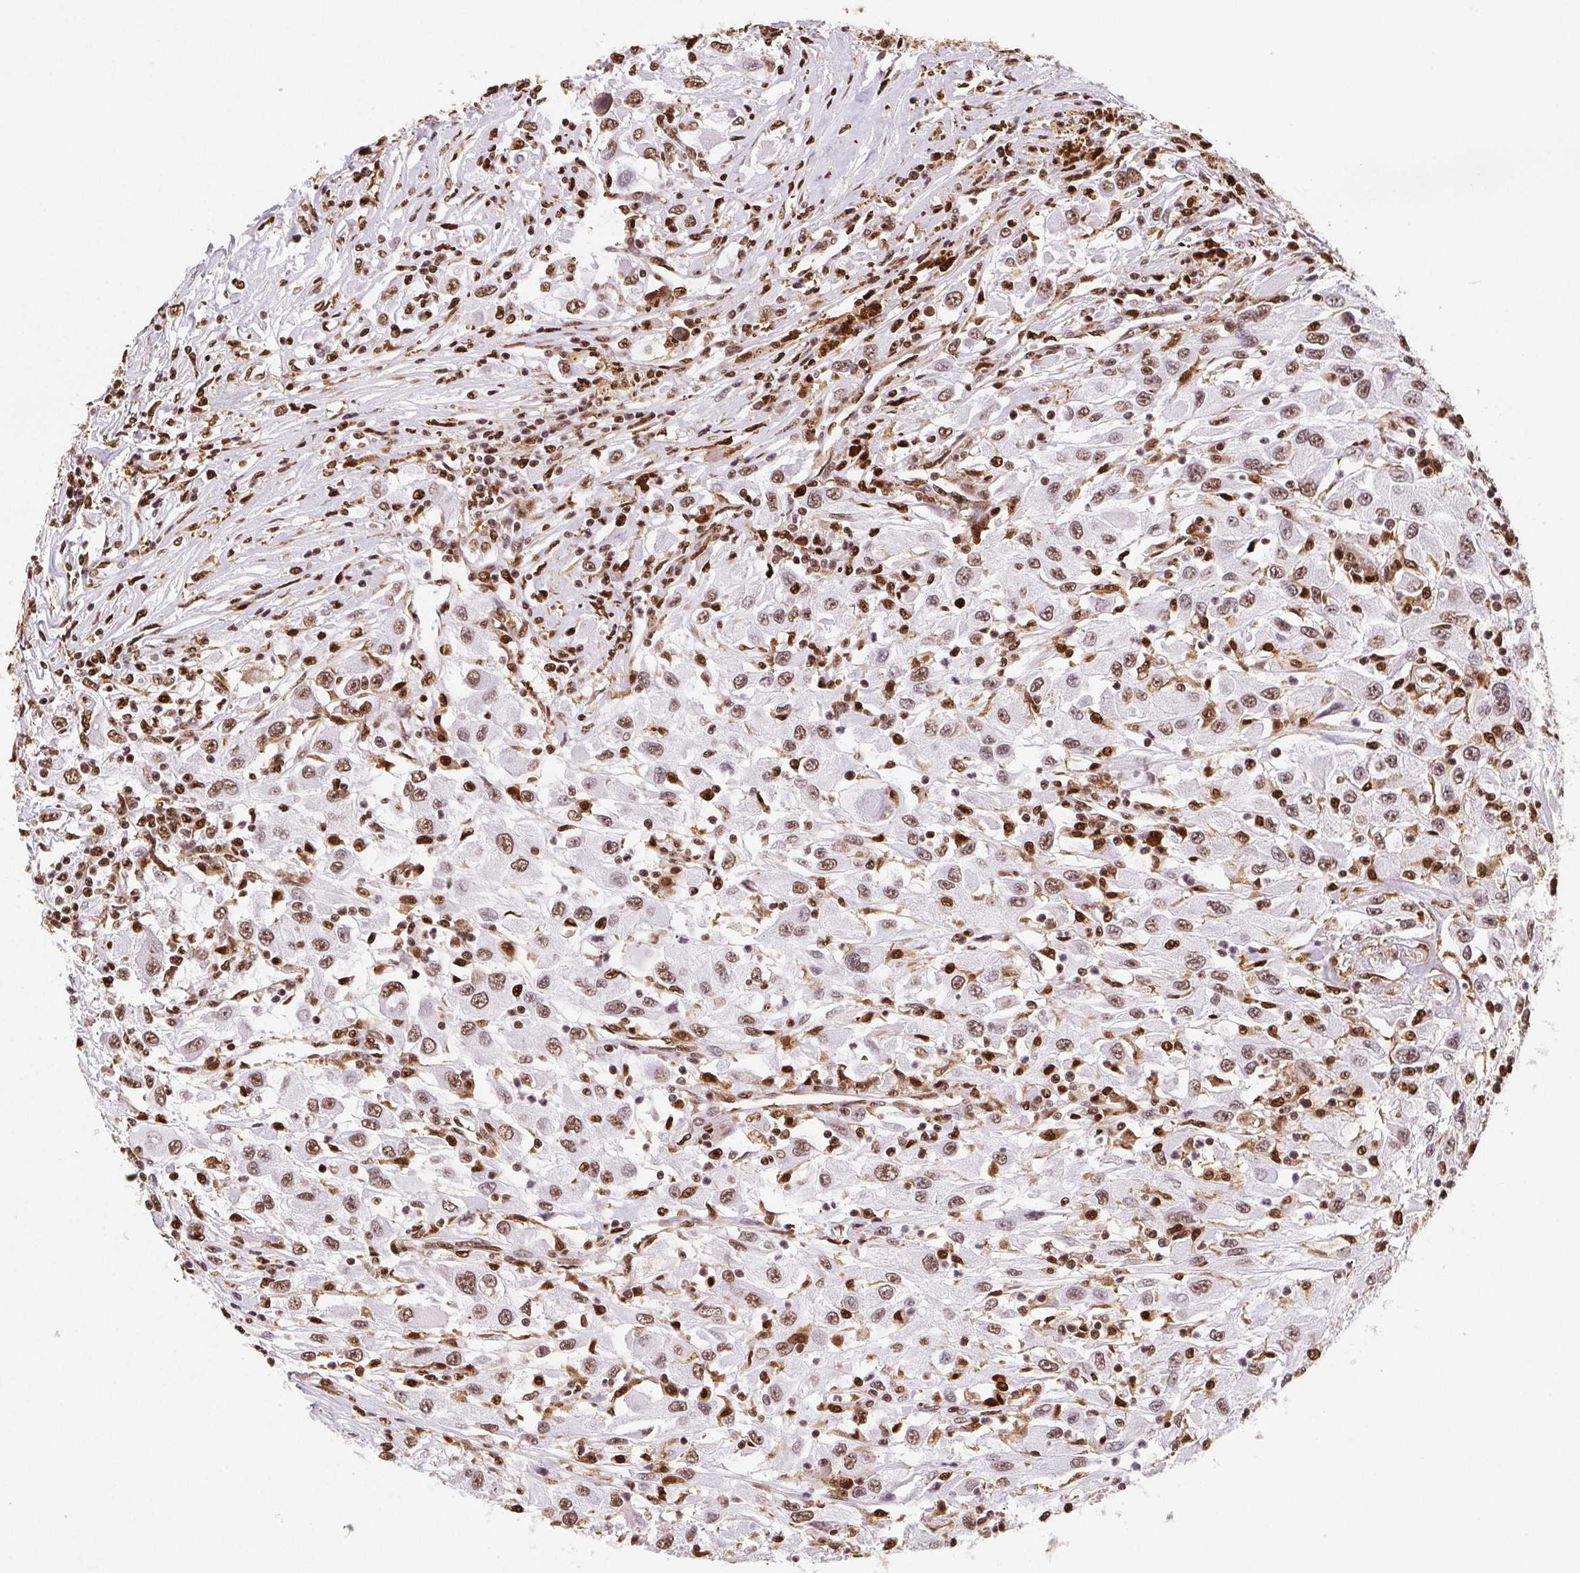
{"staining": {"intensity": "moderate", "quantity": ">75%", "location": "nuclear"}, "tissue": "renal cancer", "cell_type": "Tumor cells", "image_type": "cancer", "snomed": [{"axis": "morphology", "description": "Adenocarcinoma, NOS"}, {"axis": "topography", "description": "Kidney"}], "caption": "Immunohistochemistry (IHC) (DAB (3,3'-diaminobenzidine)) staining of adenocarcinoma (renal) reveals moderate nuclear protein expression in about >75% of tumor cells.", "gene": "SET", "patient": {"sex": "female", "age": 67}}